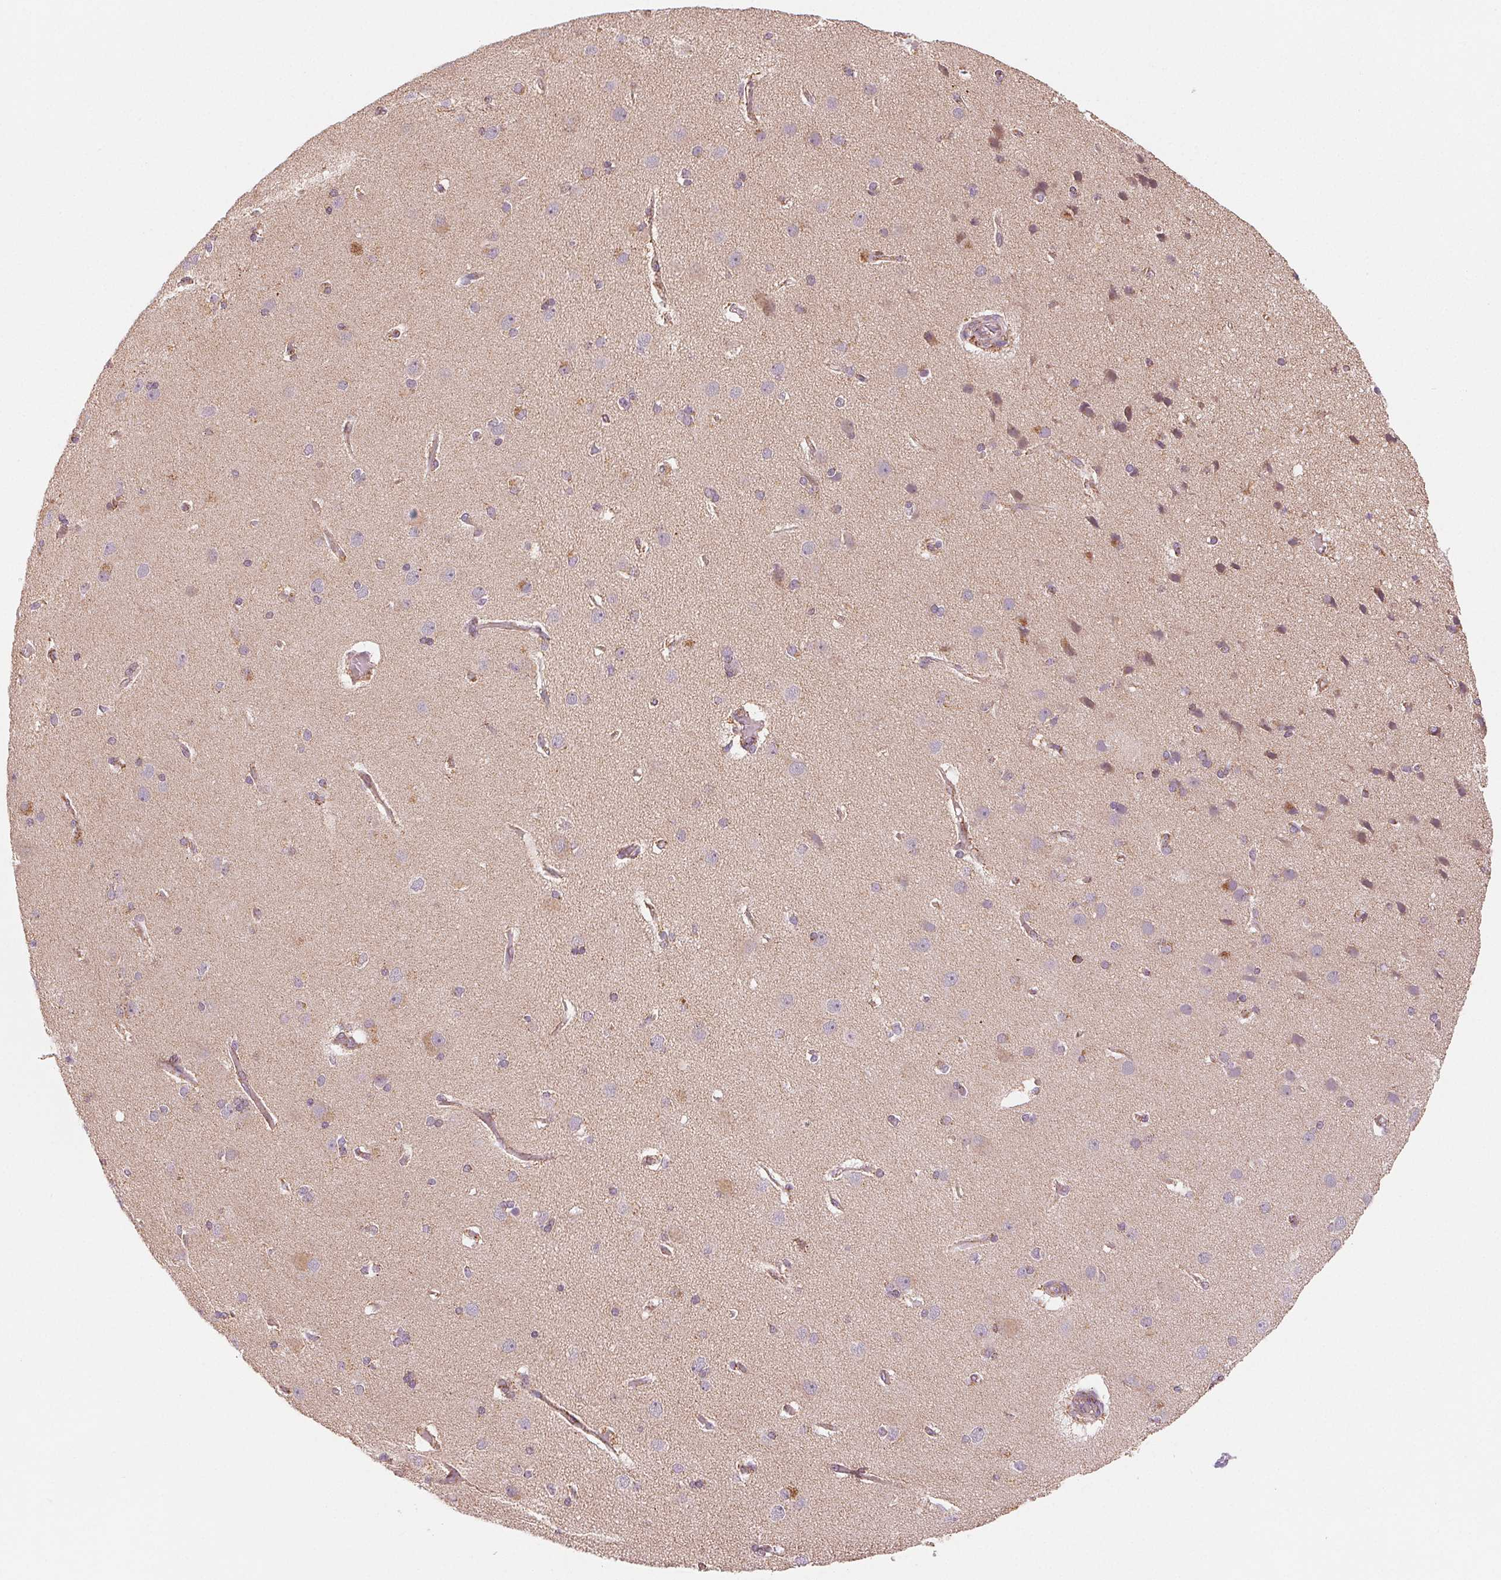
{"staining": {"intensity": "negative", "quantity": "none", "location": "none"}, "tissue": "cerebral cortex", "cell_type": "Endothelial cells", "image_type": "normal", "snomed": [{"axis": "morphology", "description": "Normal tissue, NOS"}, {"axis": "morphology", "description": "Glioma, malignant, High grade"}, {"axis": "topography", "description": "Cerebral cortex"}], "caption": "Immunohistochemistry of normal human cerebral cortex shows no positivity in endothelial cells. Brightfield microscopy of immunohistochemistry stained with DAB (brown) and hematoxylin (blue), captured at high magnification.", "gene": "HINT2", "patient": {"sex": "male", "age": 71}}